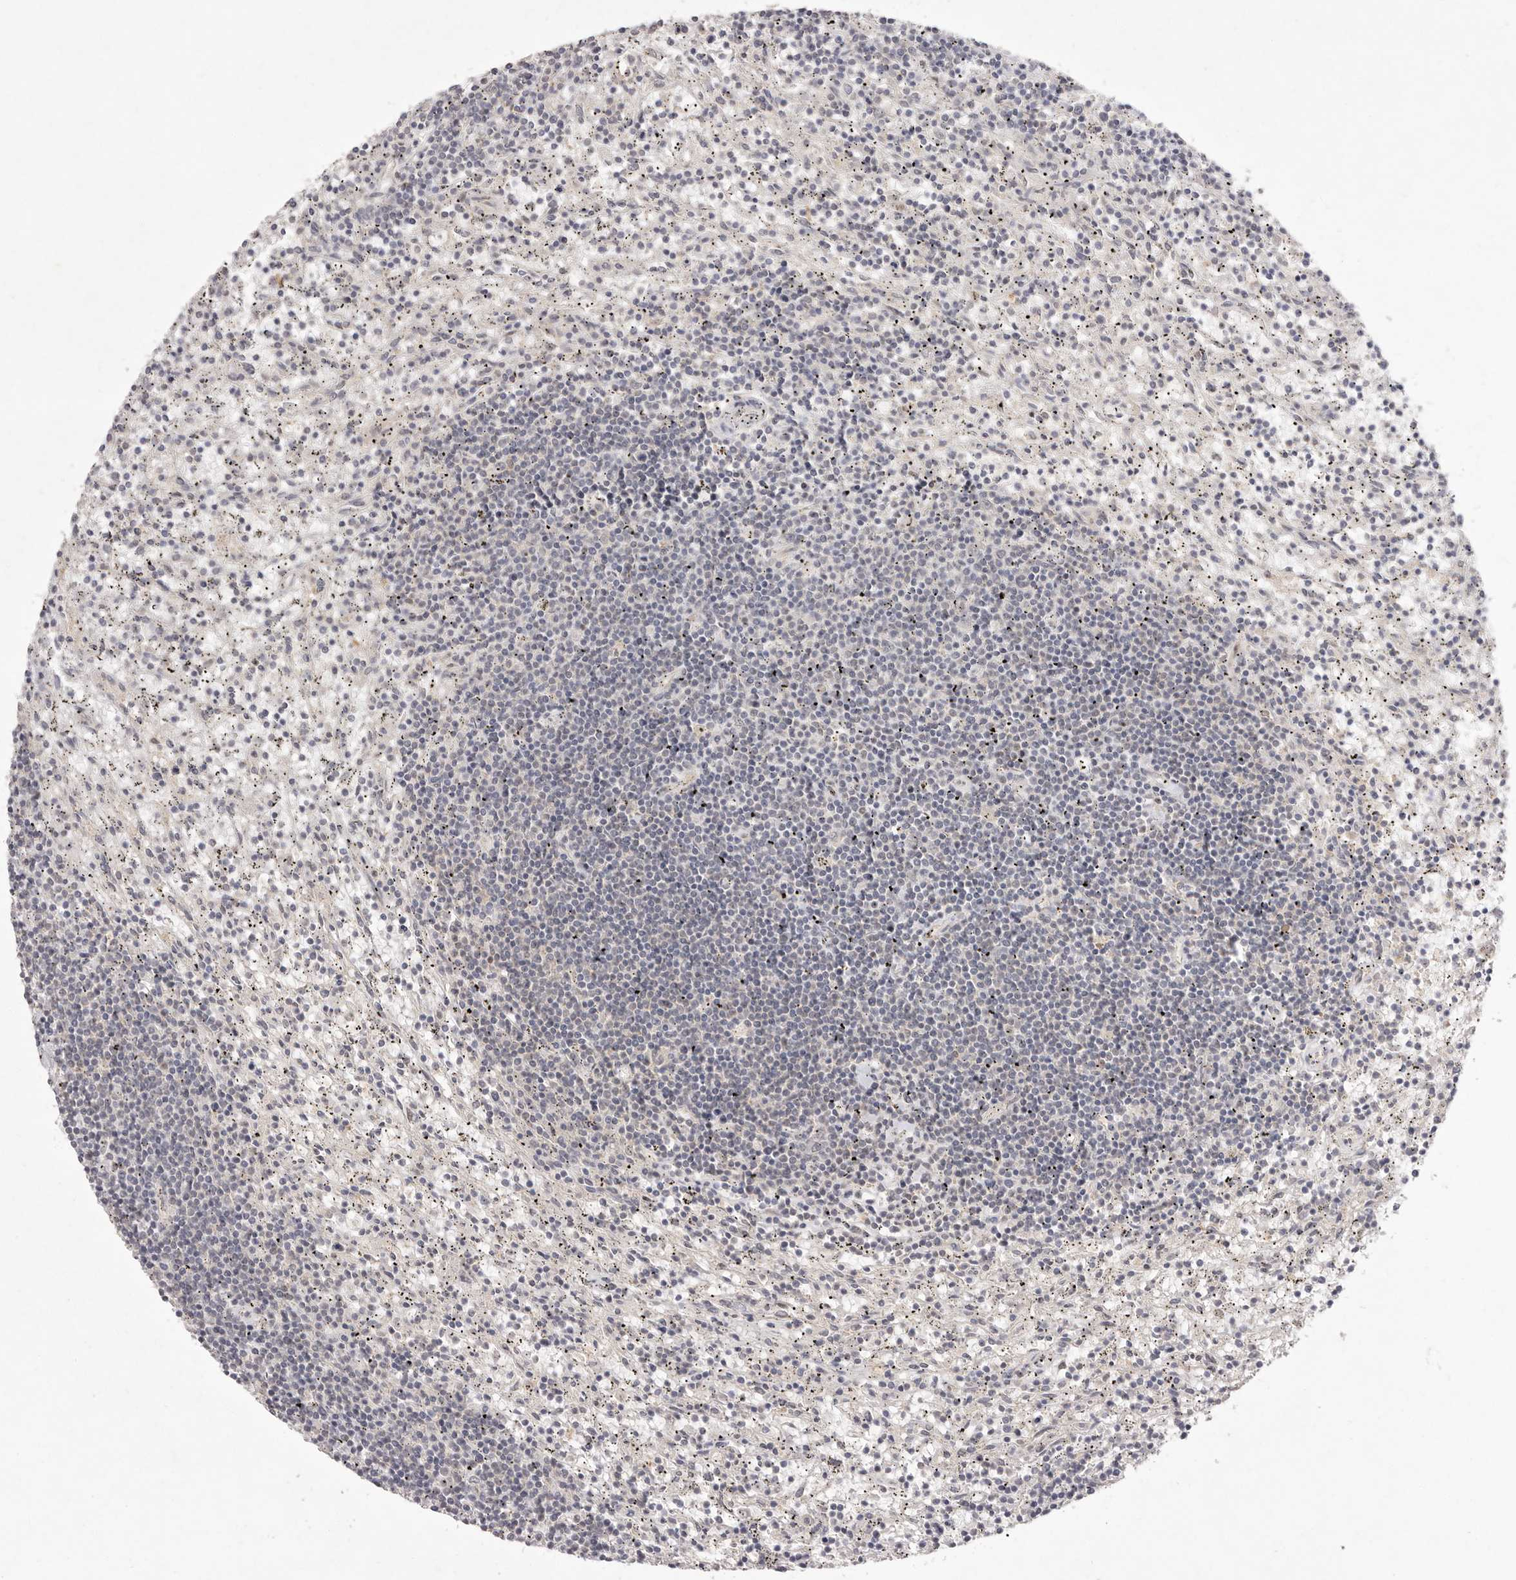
{"staining": {"intensity": "negative", "quantity": "none", "location": "none"}, "tissue": "lymphoma", "cell_type": "Tumor cells", "image_type": "cancer", "snomed": [{"axis": "morphology", "description": "Malignant lymphoma, non-Hodgkin's type, Low grade"}, {"axis": "topography", "description": "Spleen"}], "caption": "A micrograph of human lymphoma is negative for staining in tumor cells.", "gene": "TADA1", "patient": {"sex": "male", "age": 76}}